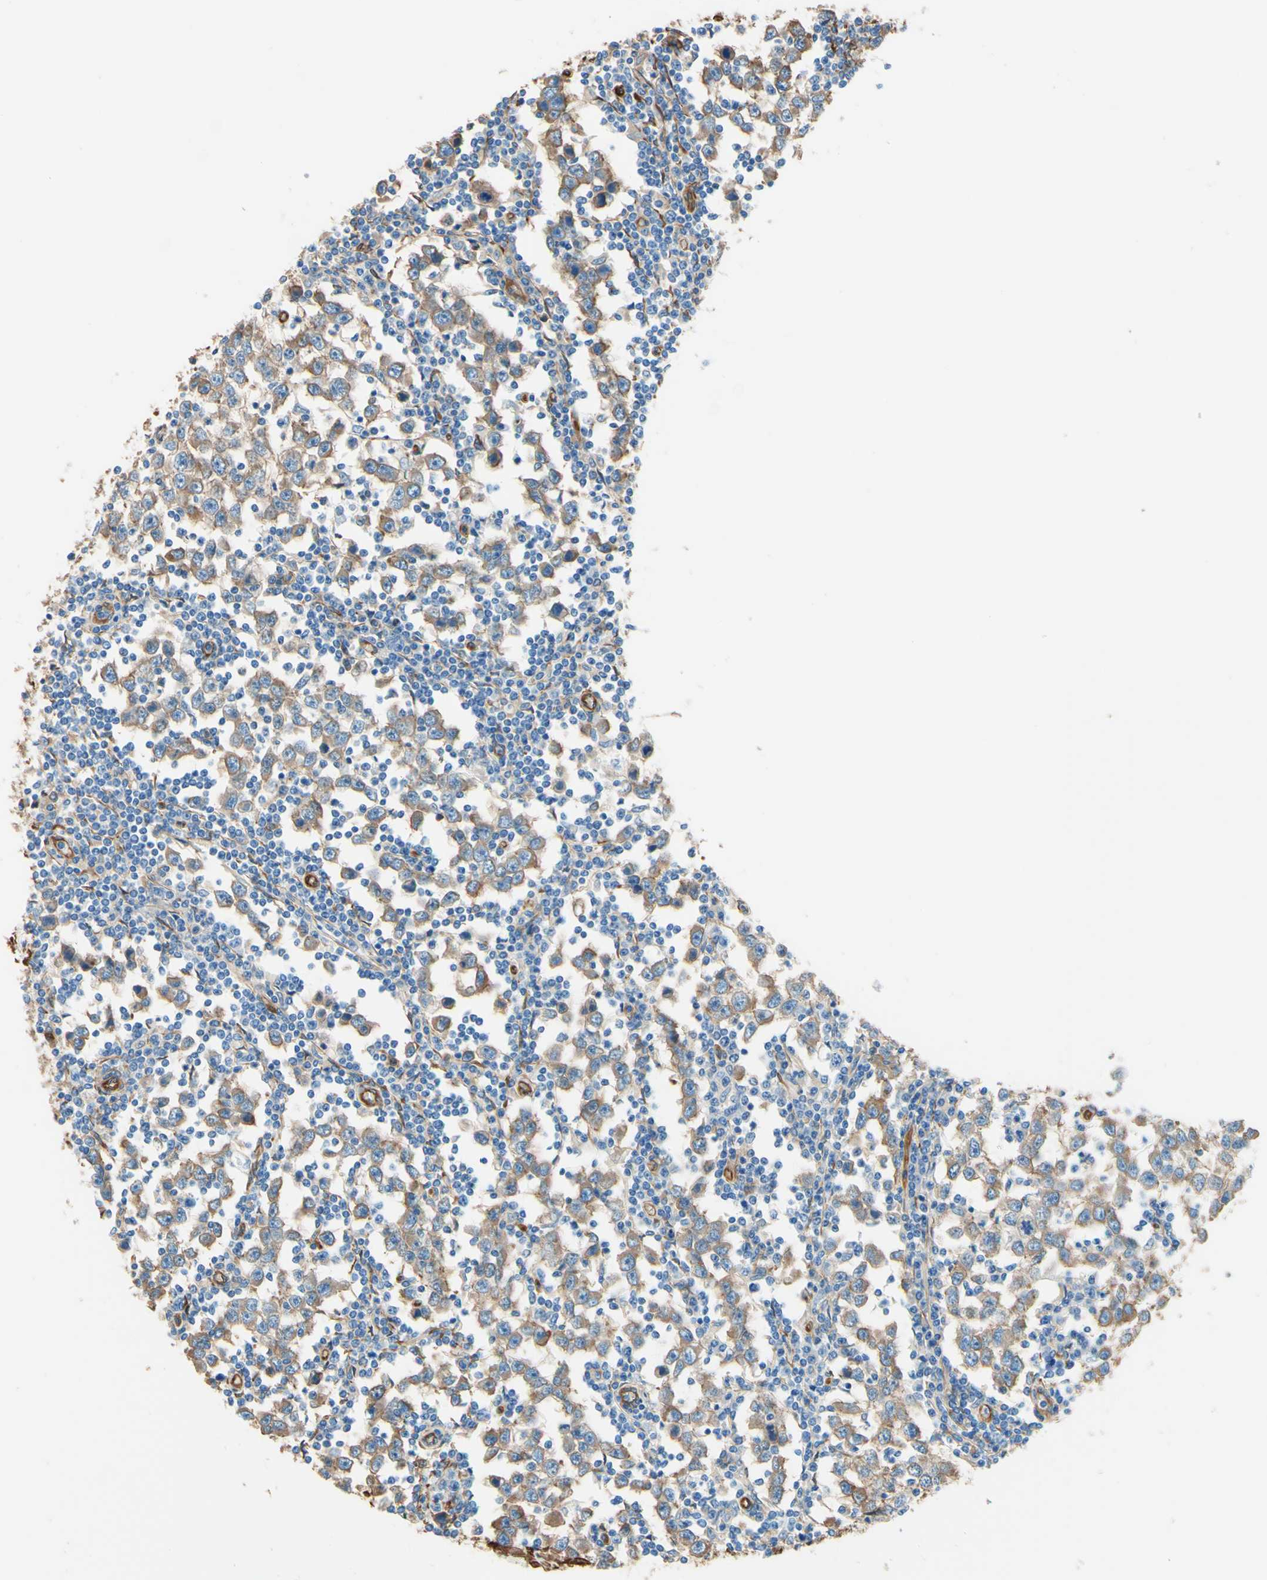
{"staining": {"intensity": "weak", "quantity": ">75%", "location": "cytoplasmic/membranous"}, "tissue": "testis cancer", "cell_type": "Tumor cells", "image_type": "cancer", "snomed": [{"axis": "morphology", "description": "Seminoma, NOS"}, {"axis": "topography", "description": "Testis"}], "caption": "Protein staining by IHC displays weak cytoplasmic/membranous staining in about >75% of tumor cells in testis seminoma.", "gene": "DPYSL3", "patient": {"sex": "male", "age": 65}}